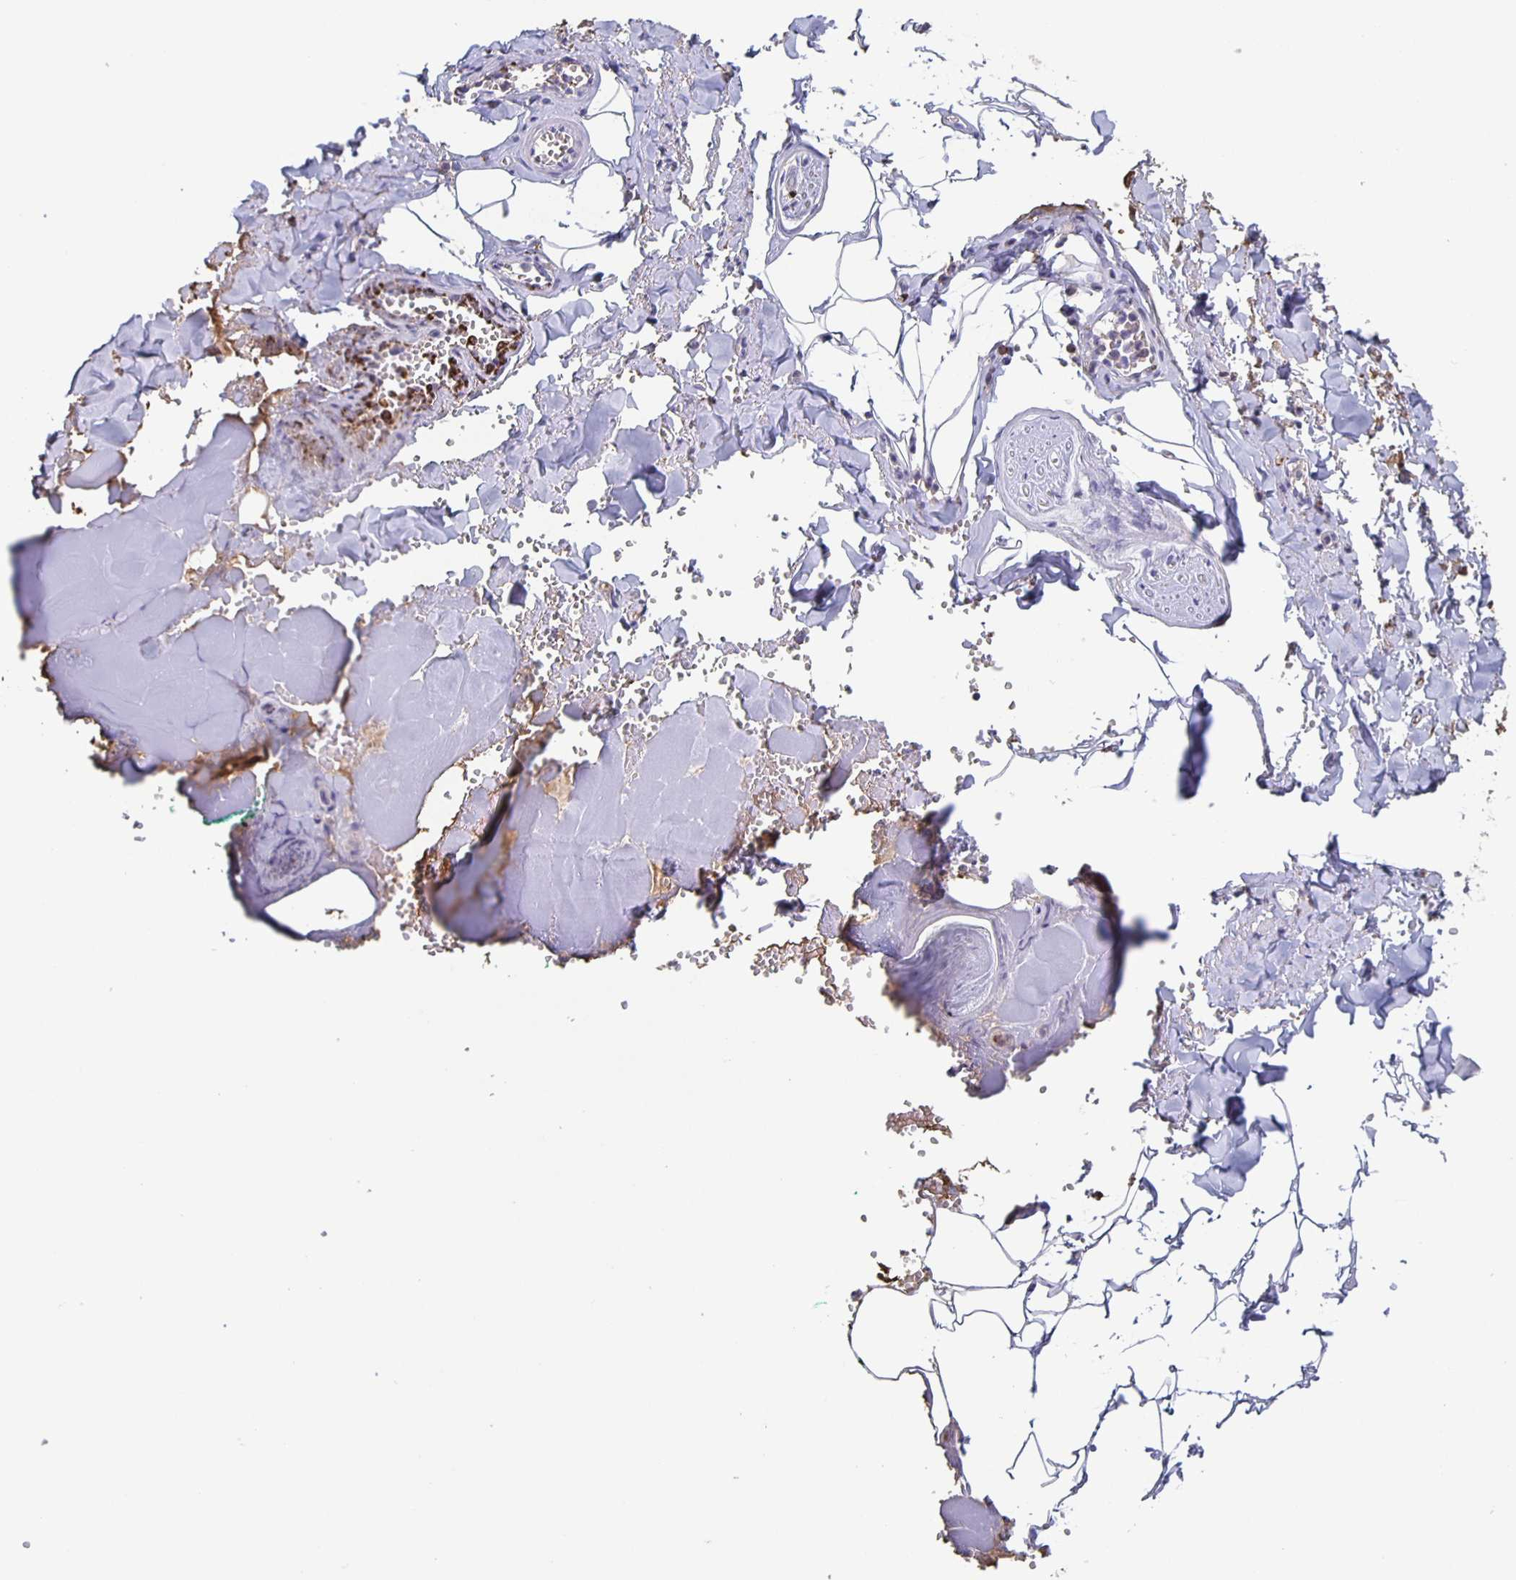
{"staining": {"intensity": "negative", "quantity": "none", "location": "none"}, "tissue": "adipose tissue", "cell_type": "Adipocytes", "image_type": "normal", "snomed": [{"axis": "morphology", "description": "Normal tissue, NOS"}, {"axis": "topography", "description": "Vulva"}, {"axis": "topography", "description": "Peripheral nerve tissue"}], "caption": "Histopathology image shows no significant protein positivity in adipocytes of unremarkable adipose tissue.", "gene": "FGA", "patient": {"sex": "female", "age": 66}}